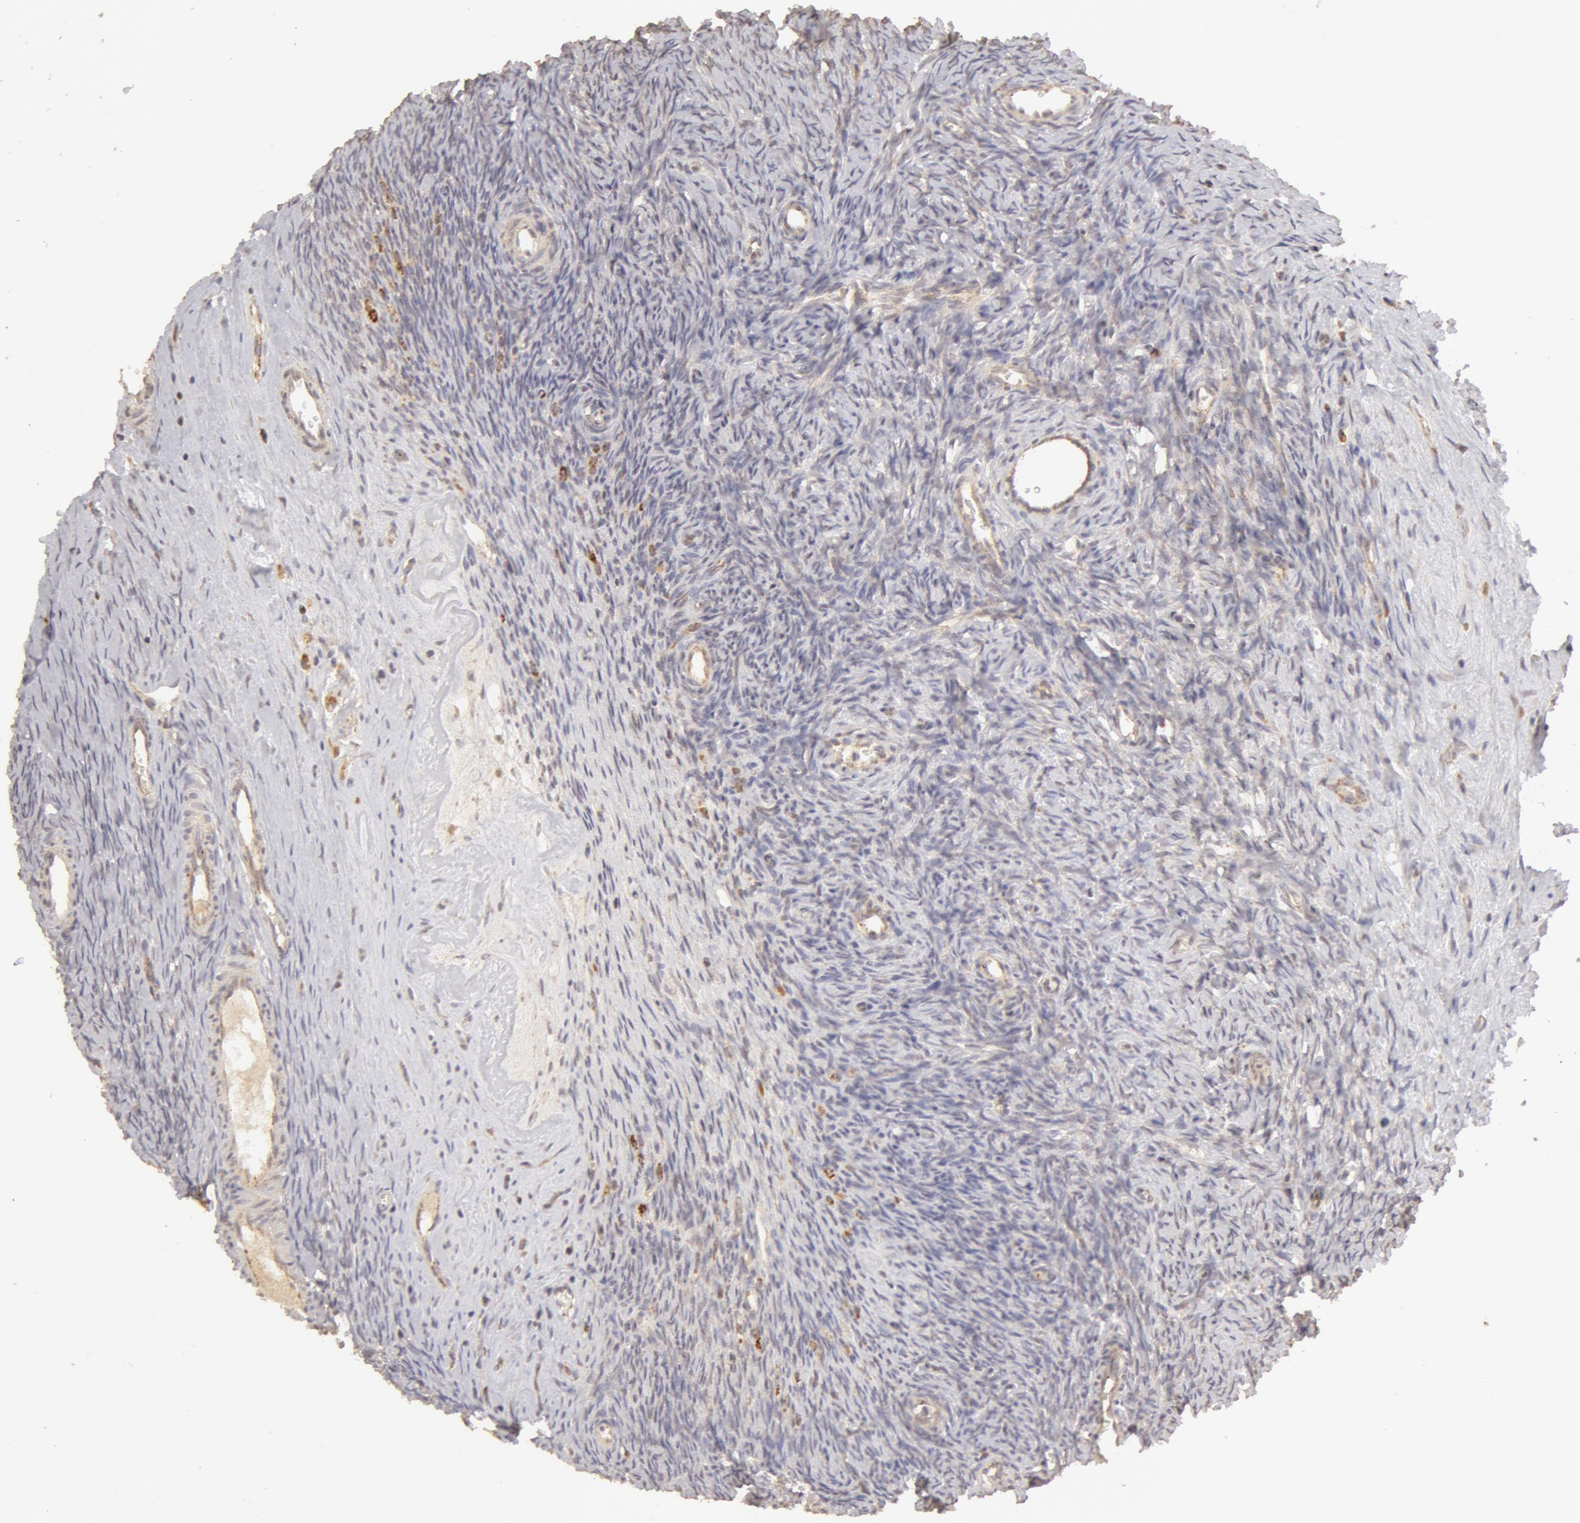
{"staining": {"intensity": "negative", "quantity": "none", "location": "none"}, "tissue": "ovary", "cell_type": "Ovarian stroma cells", "image_type": "normal", "snomed": [{"axis": "morphology", "description": "Normal tissue, NOS"}, {"axis": "topography", "description": "Ovary"}], "caption": "Ovarian stroma cells show no significant positivity in benign ovary.", "gene": "ADPRH", "patient": {"sex": "female", "age": 32}}